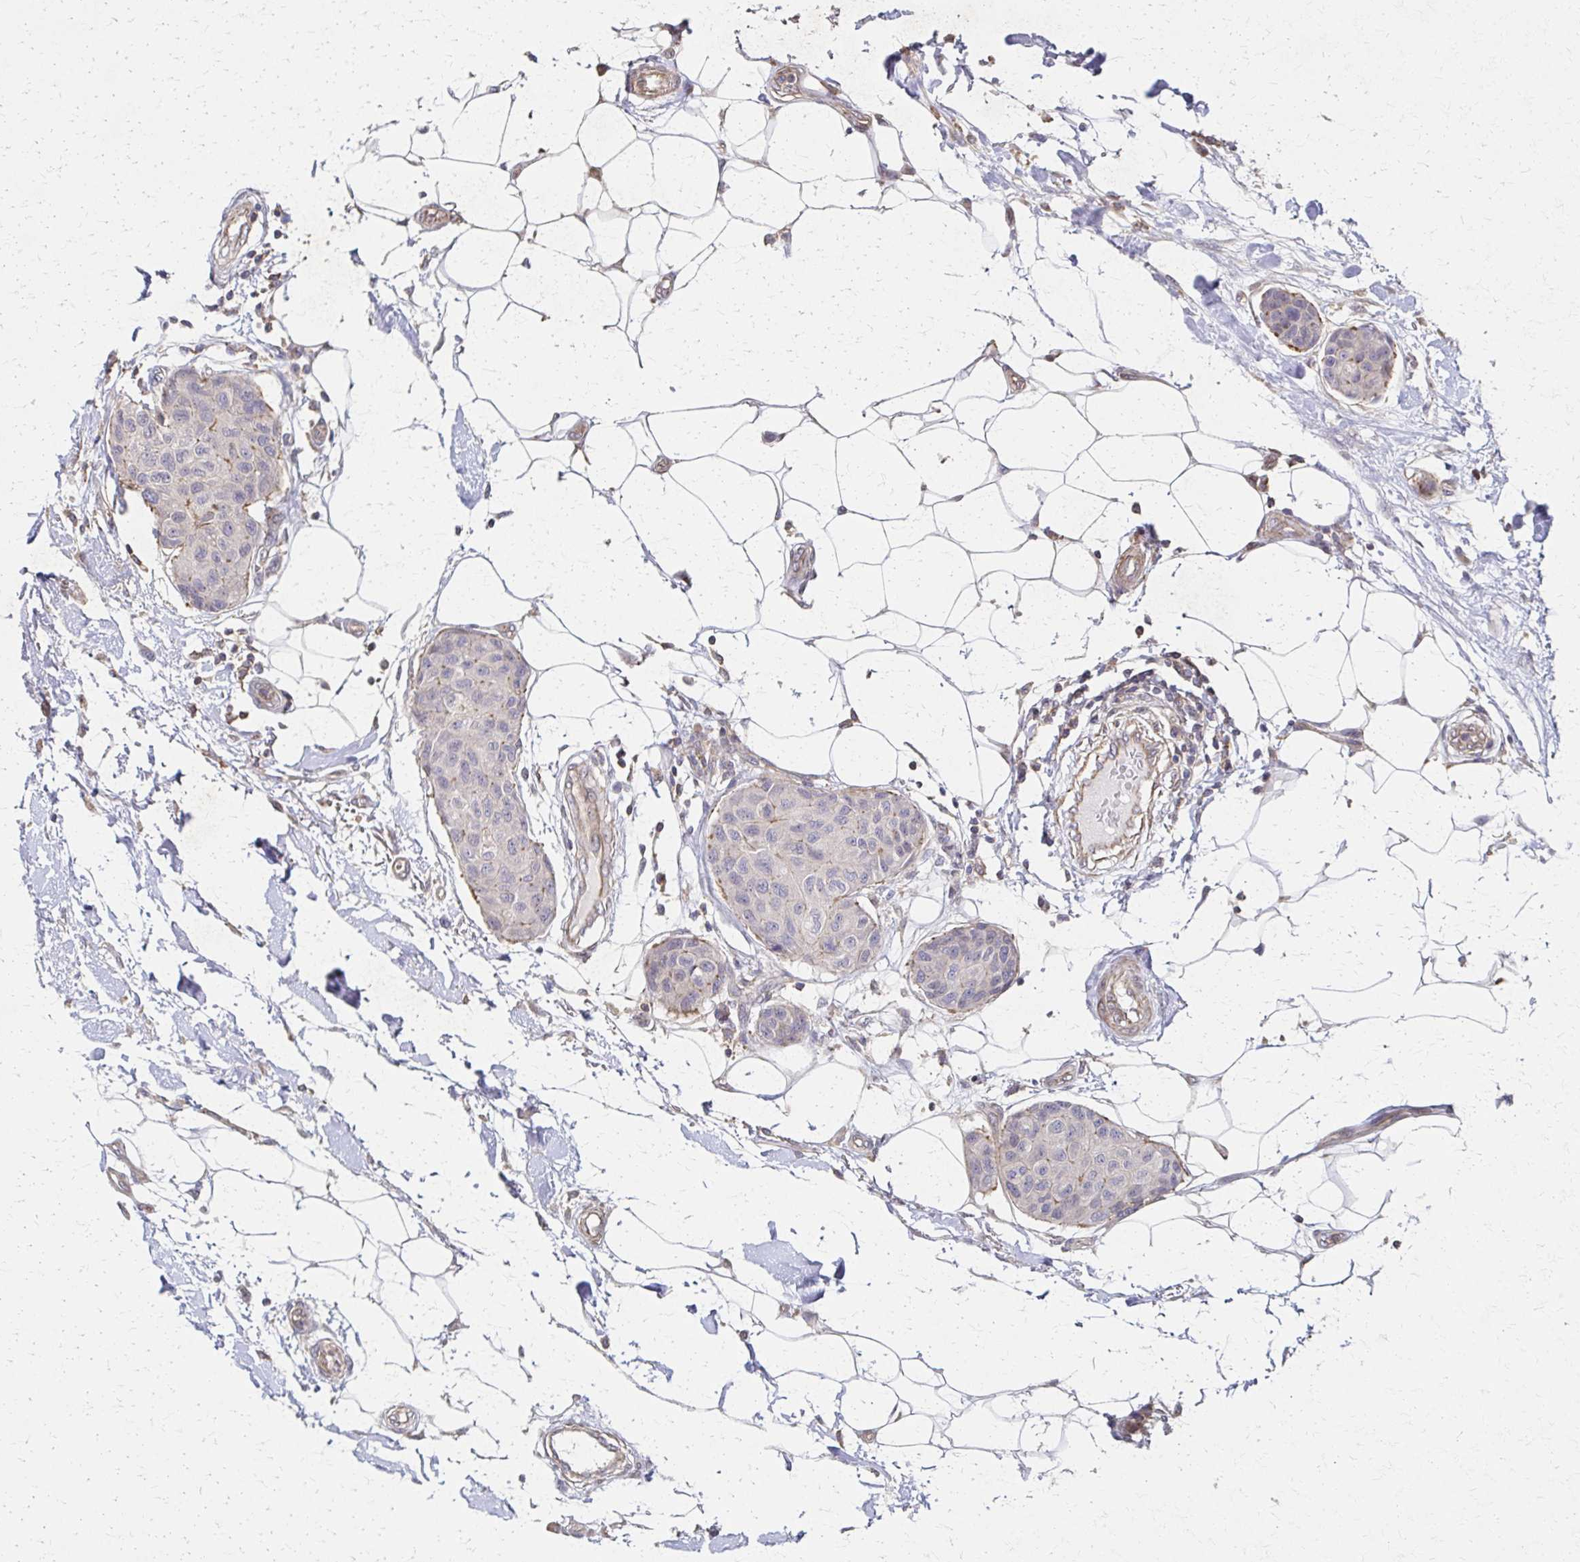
{"staining": {"intensity": "negative", "quantity": "none", "location": "none"}, "tissue": "breast cancer", "cell_type": "Tumor cells", "image_type": "cancer", "snomed": [{"axis": "morphology", "description": "Duct carcinoma"}, {"axis": "topography", "description": "Breast"}, {"axis": "topography", "description": "Lymph node"}], "caption": "Tumor cells are negative for brown protein staining in breast cancer.", "gene": "EOLA2", "patient": {"sex": "female", "age": 80}}